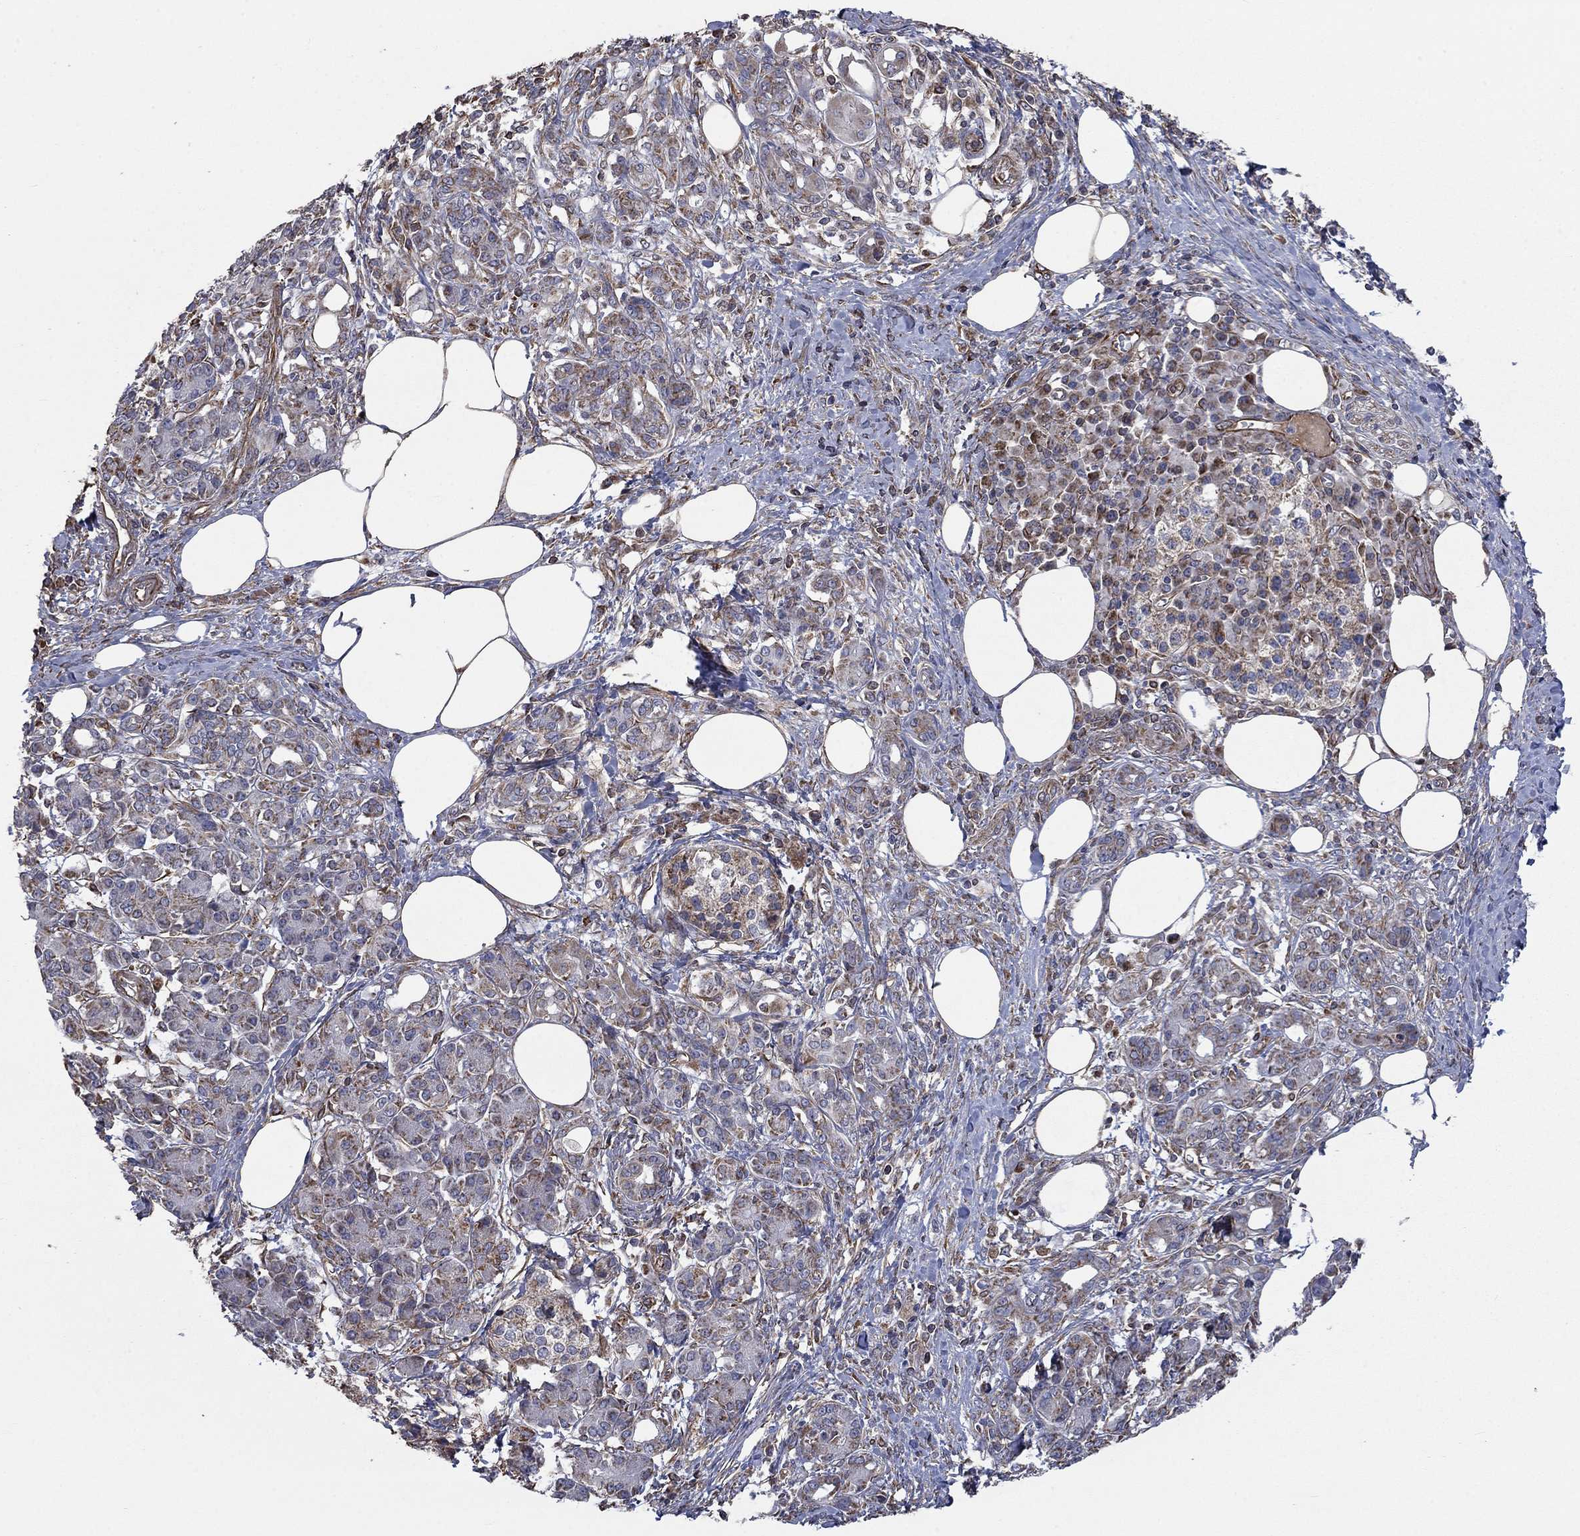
{"staining": {"intensity": "moderate", "quantity": "<25%", "location": "cytoplasmic/membranous"}, "tissue": "pancreatic cancer", "cell_type": "Tumor cells", "image_type": "cancer", "snomed": [{"axis": "morphology", "description": "Adenocarcinoma, NOS"}, {"axis": "topography", "description": "Pancreas"}], "caption": "Immunohistochemistry (IHC) (DAB) staining of pancreatic cancer (adenocarcinoma) exhibits moderate cytoplasmic/membranous protein positivity in about <25% of tumor cells.", "gene": "NDUFC1", "patient": {"sex": "female", "age": 73}}